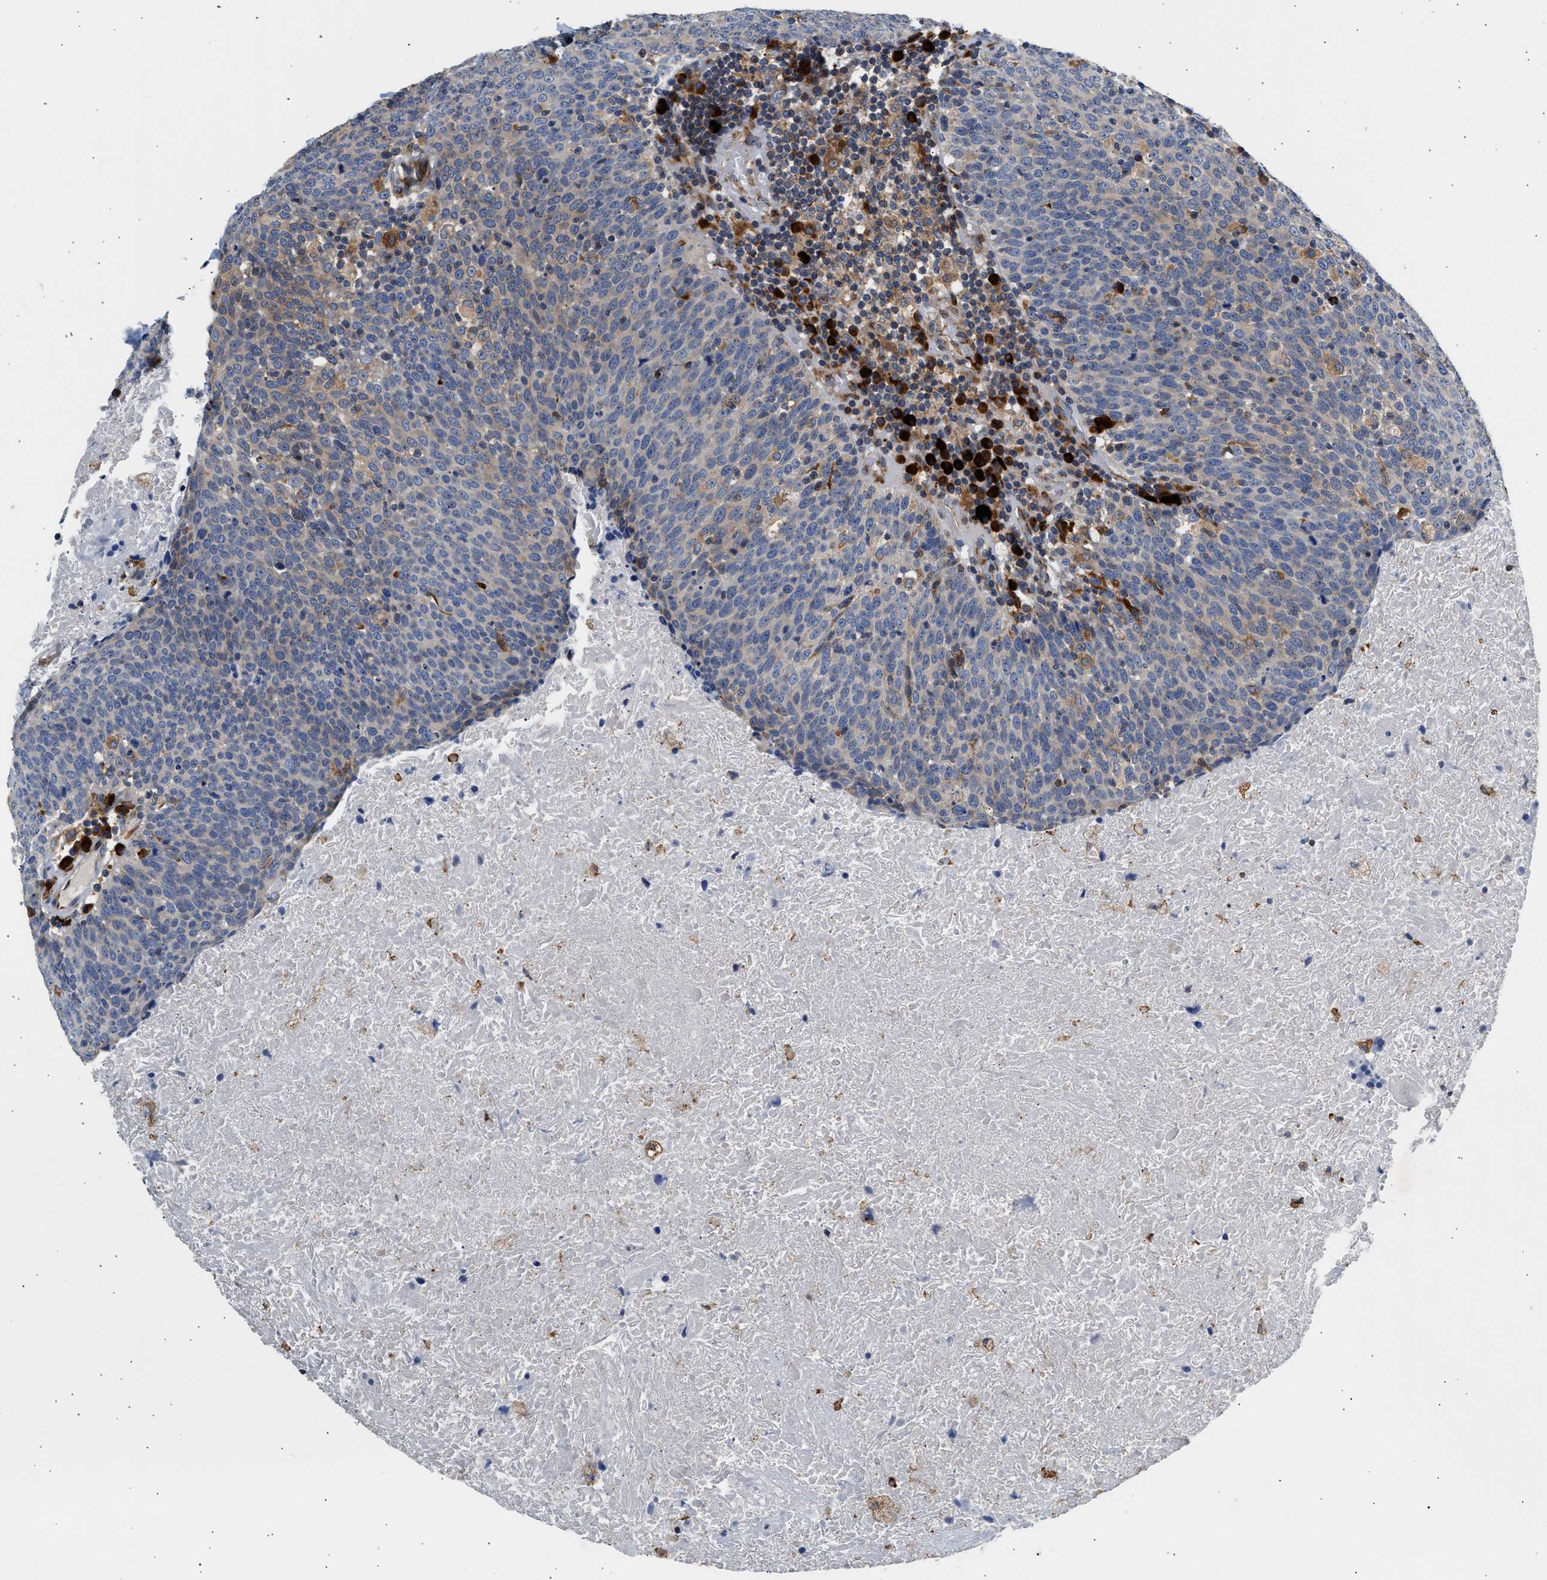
{"staining": {"intensity": "negative", "quantity": "none", "location": "none"}, "tissue": "head and neck cancer", "cell_type": "Tumor cells", "image_type": "cancer", "snomed": [{"axis": "morphology", "description": "Squamous cell carcinoma, NOS"}, {"axis": "morphology", "description": "Squamous cell carcinoma, metastatic, NOS"}, {"axis": "topography", "description": "Lymph node"}, {"axis": "topography", "description": "Head-Neck"}], "caption": "The photomicrograph reveals no staining of tumor cells in head and neck cancer (metastatic squamous cell carcinoma). Nuclei are stained in blue.", "gene": "AMZ1", "patient": {"sex": "male", "age": 62}}